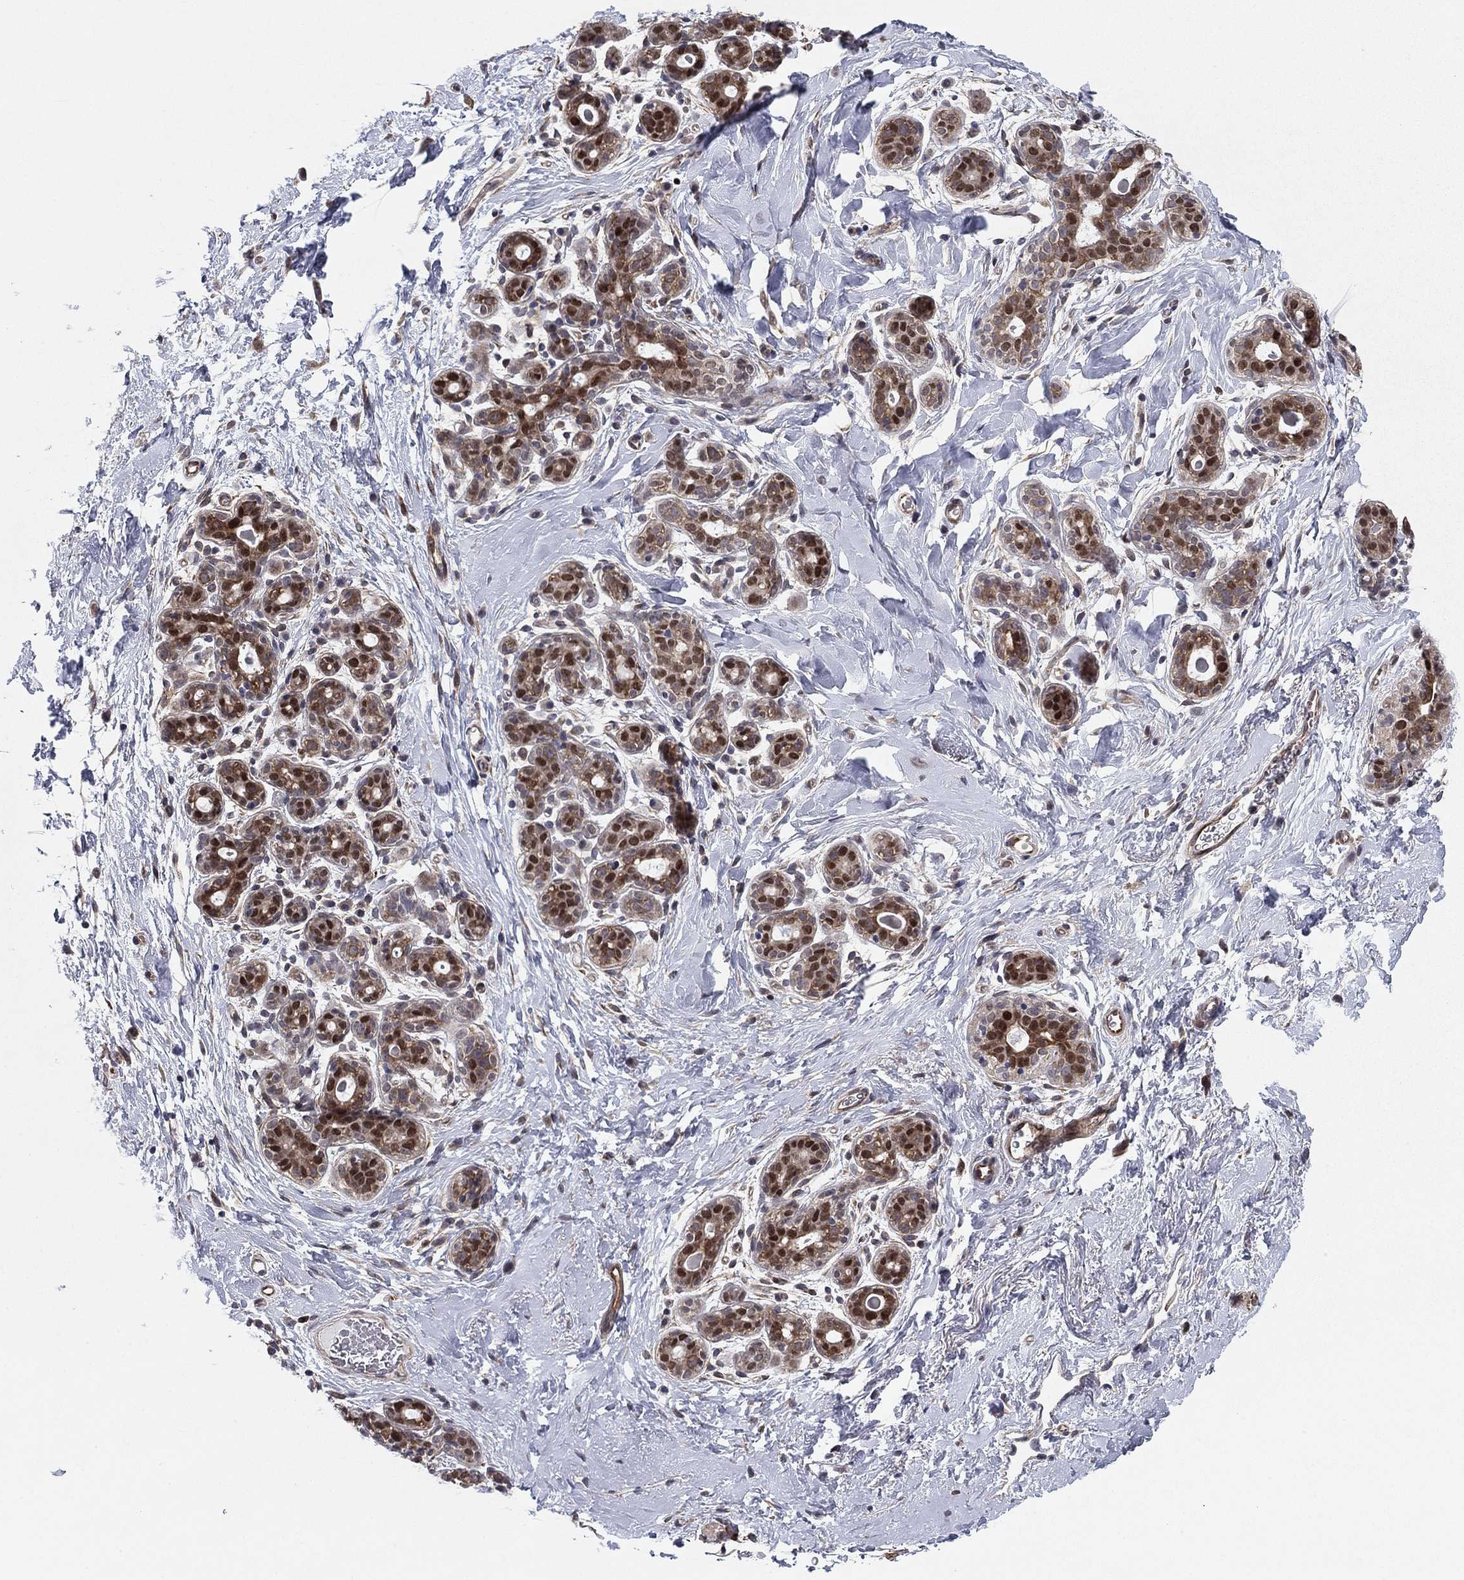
{"staining": {"intensity": "weak", "quantity": "<25%", "location": "nuclear"}, "tissue": "breast", "cell_type": "Adipocytes", "image_type": "normal", "snomed": [{"axis": "morphology", "description": "Normal tissue, NOS"}, {"axis": "topography", "description": "Breast"}], "caption": "Immunohistochemistry micrograph of normal breast stained for a protein (brown), which displays no positivity in adipocytes.", "gene": "BCL11A", "patient": {"sex": "female", "age": 43}}